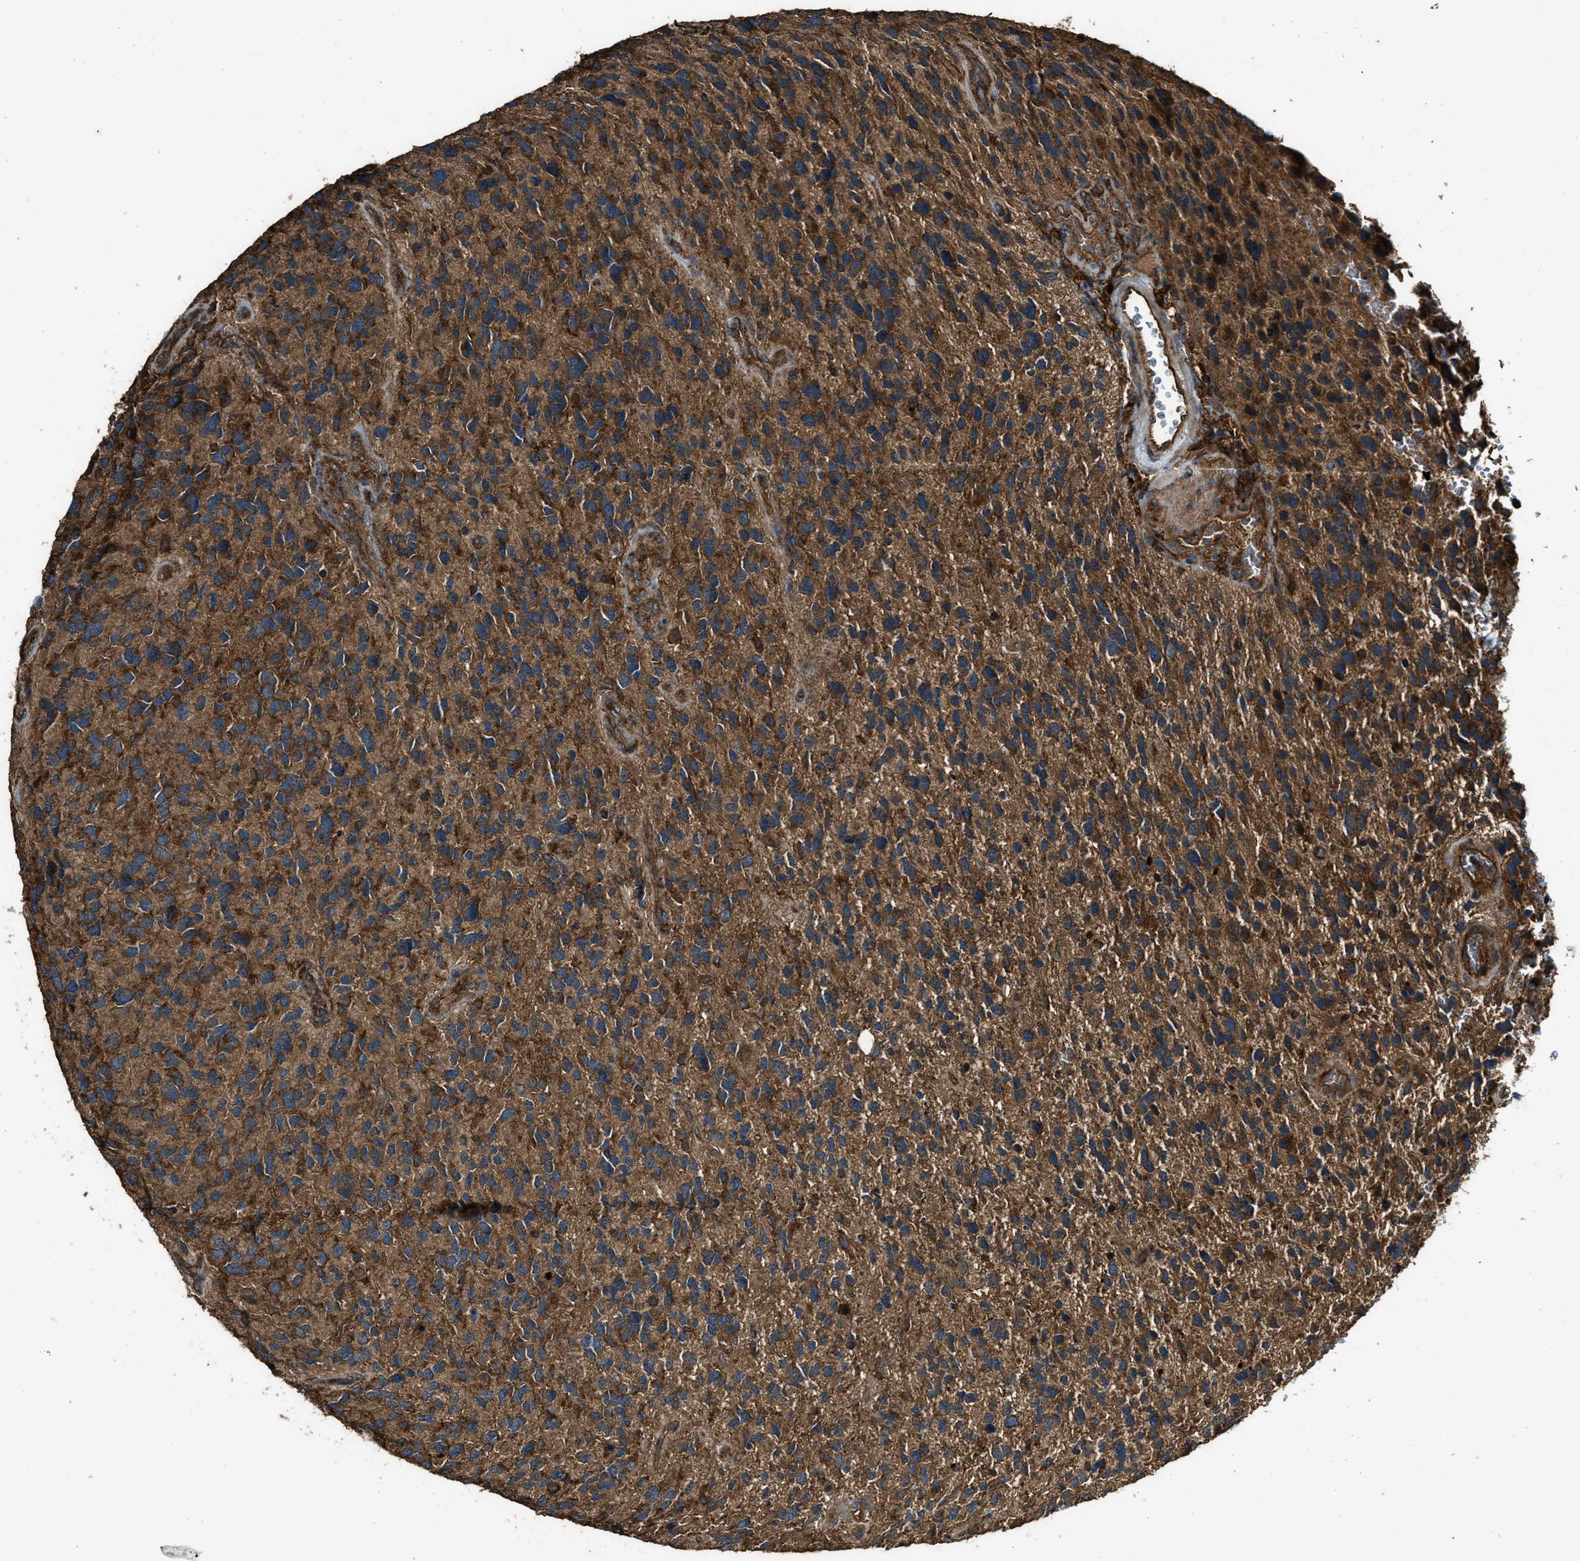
{"staining": {"intensity": "strong", "quantity": ">75%", "location": "cytoplasmic/membranous"}, "tissue": "glioma", "cell_type": "Tumor cells", "image_type": "cancer", "snomed": [{"axis": "morphology", "description": "Glioma, malignant, High grade"}, {"axis": "topography", "description": "Brain"}], "caption": "Tumor cells display high levels of strong cytoplasmic/membranous expression in approximately >75% of cells in human glioma.", "gene": "MAP3K8", "patient": {"sex": "female", "age": 58}}